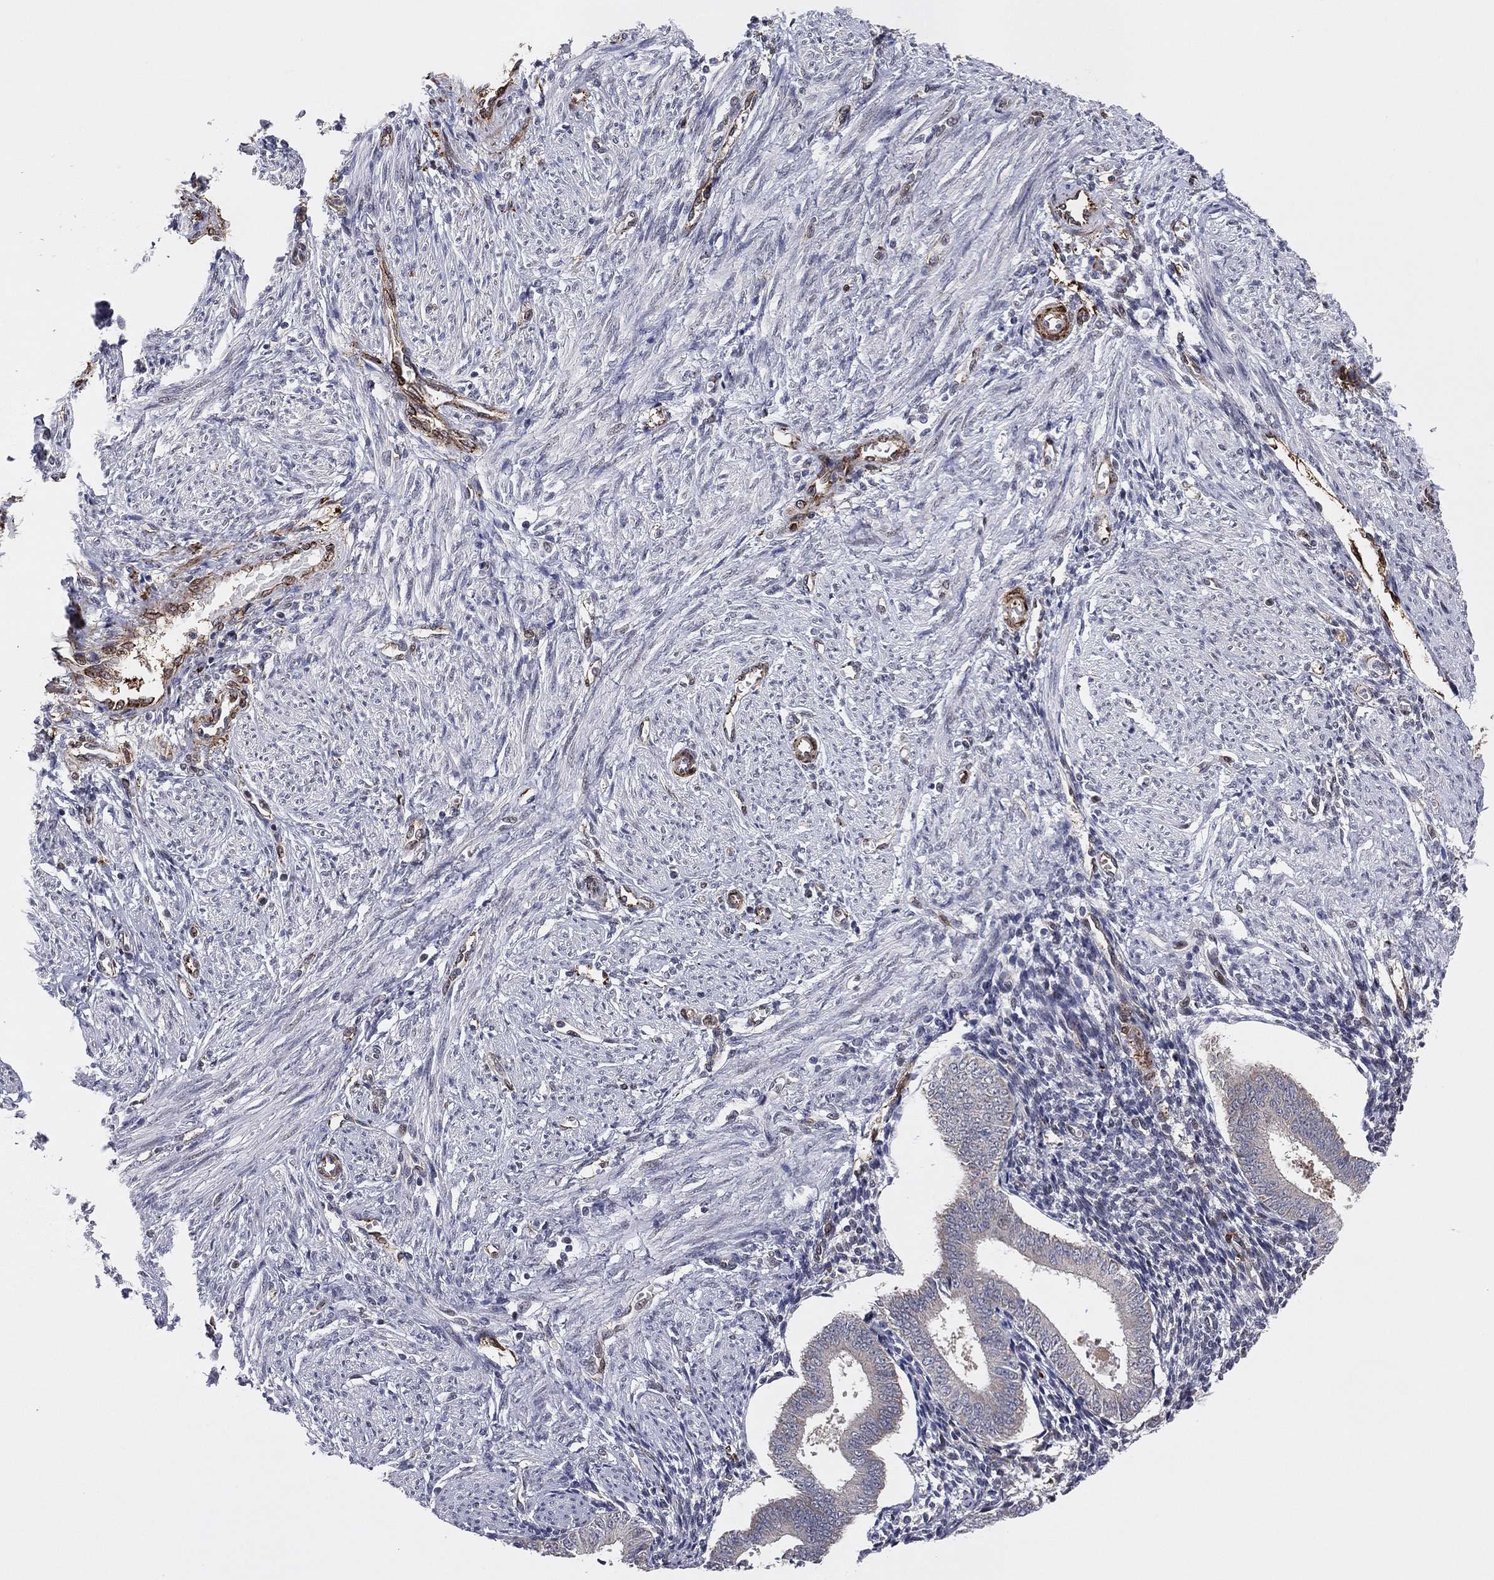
{"staining": {"intensity": "negative", "quantity": "none", "location": "none"}, "tissue": "endometrium", "cell_type": "Cells in endometrial stroma", "image_type": "normal", "snomed": [{"axis": "morphology", "description": "Normal tissue, NOS"}, {"axis": "topography", "description": "Endometrium"}], "caption": "Cells in endometrial stroma are negative for protein expression in unremarkable human endometrium. (Brightfield microscopy of DAB (3,3'-diaminobenzidine) IHC at high magnification).", "gene": "SNCG", "patient": {"sex": "female", "age": 39}}